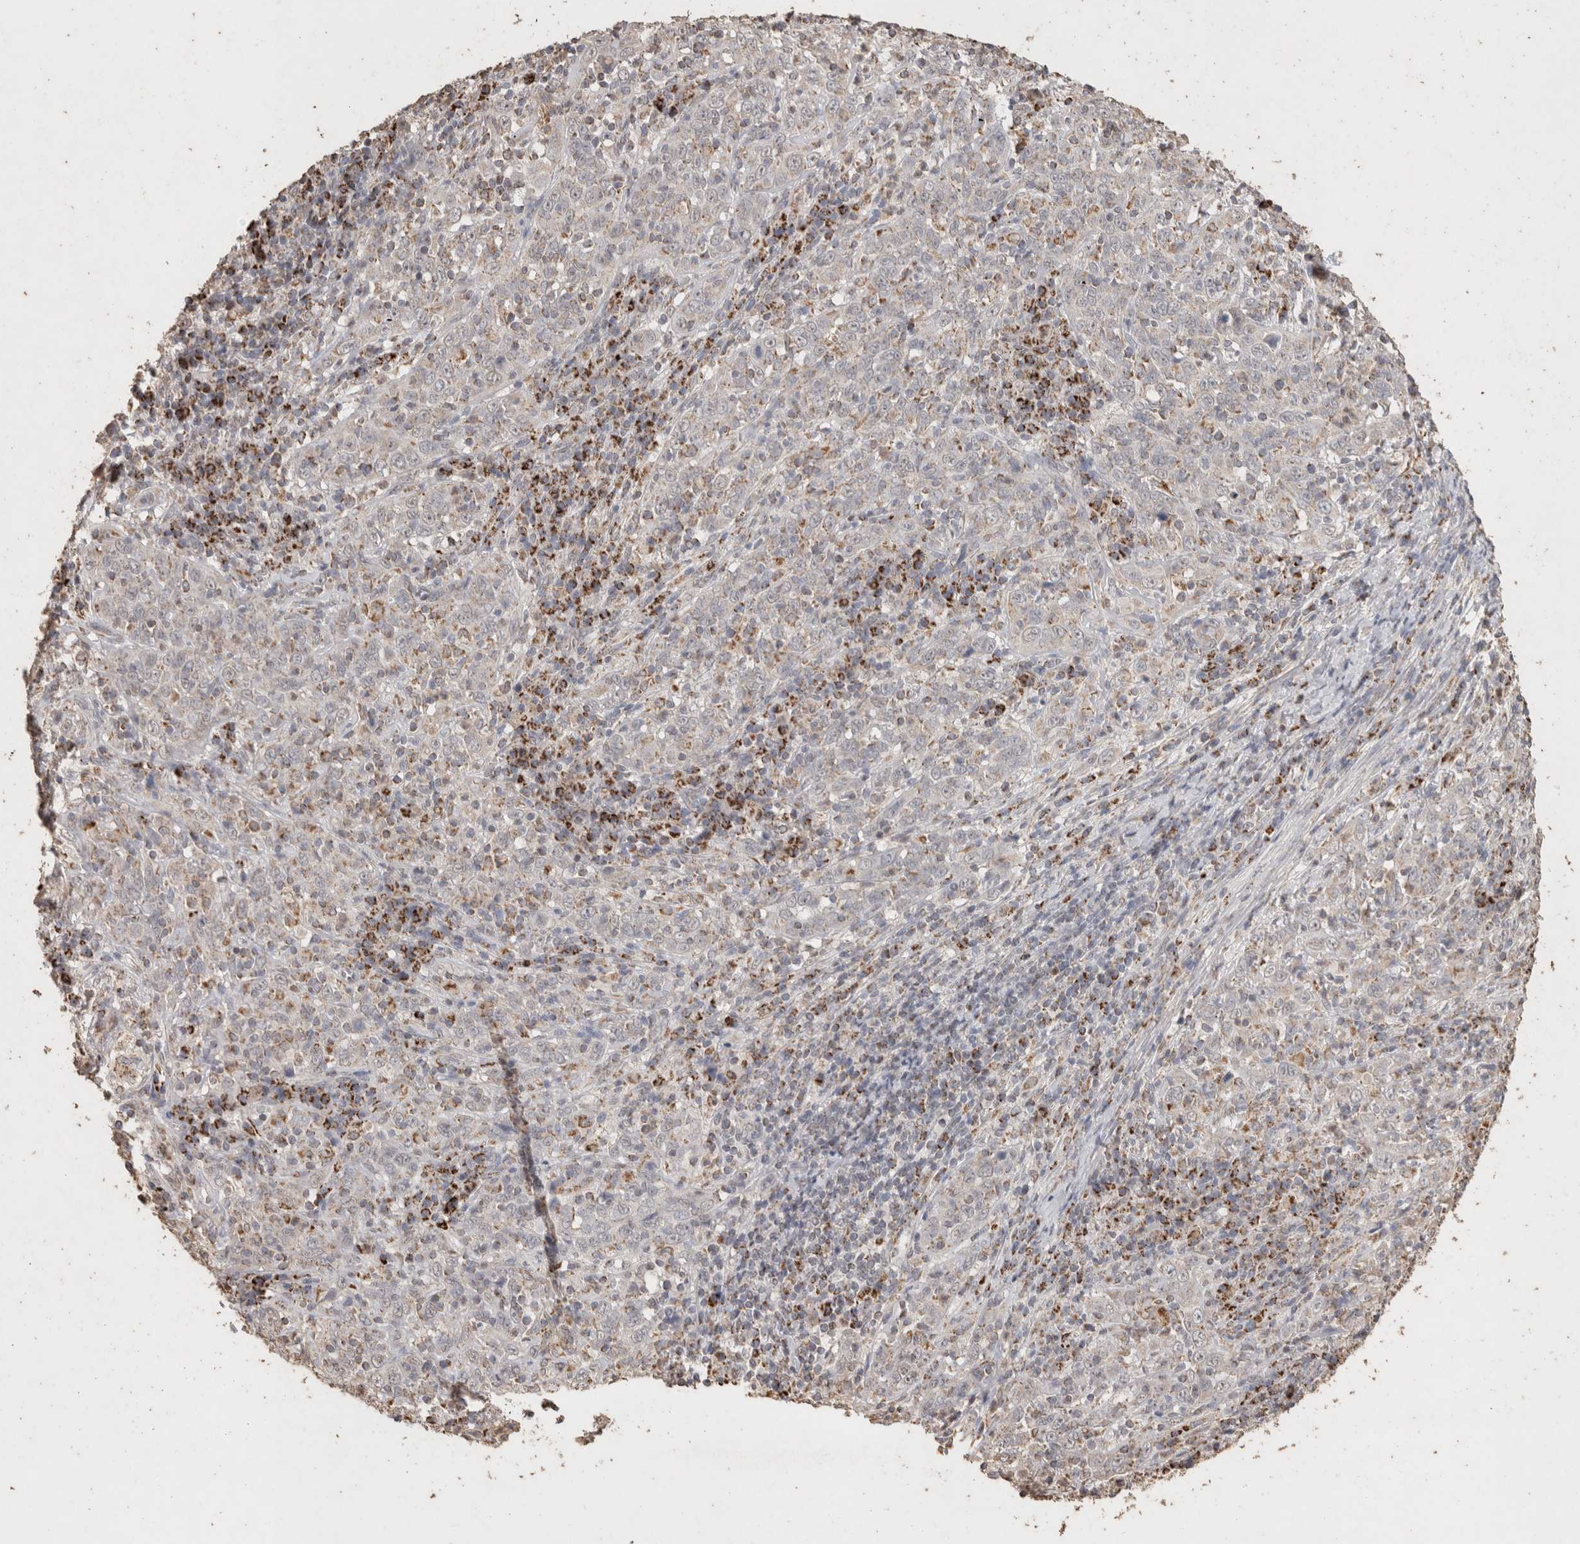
{"staining": {"intensity": "negative", "quantity": "none", "location": "none"}, "tissue": "cervical cancer", "cell_type": "Tumor cells", "image_type": "cancer", "snomed": [{"axis": "morphology", "description": "Squamous cell carcinoma, NOS"}, {"axis": "topography", "description": "Cervix"}], "caption": "Tumor cells show no significant protein staining in cervical cancer. (DAB immunohistochemistry, high magnification).", "gene": "ACADM", "patient": {"sex": "female", "age": 46}}